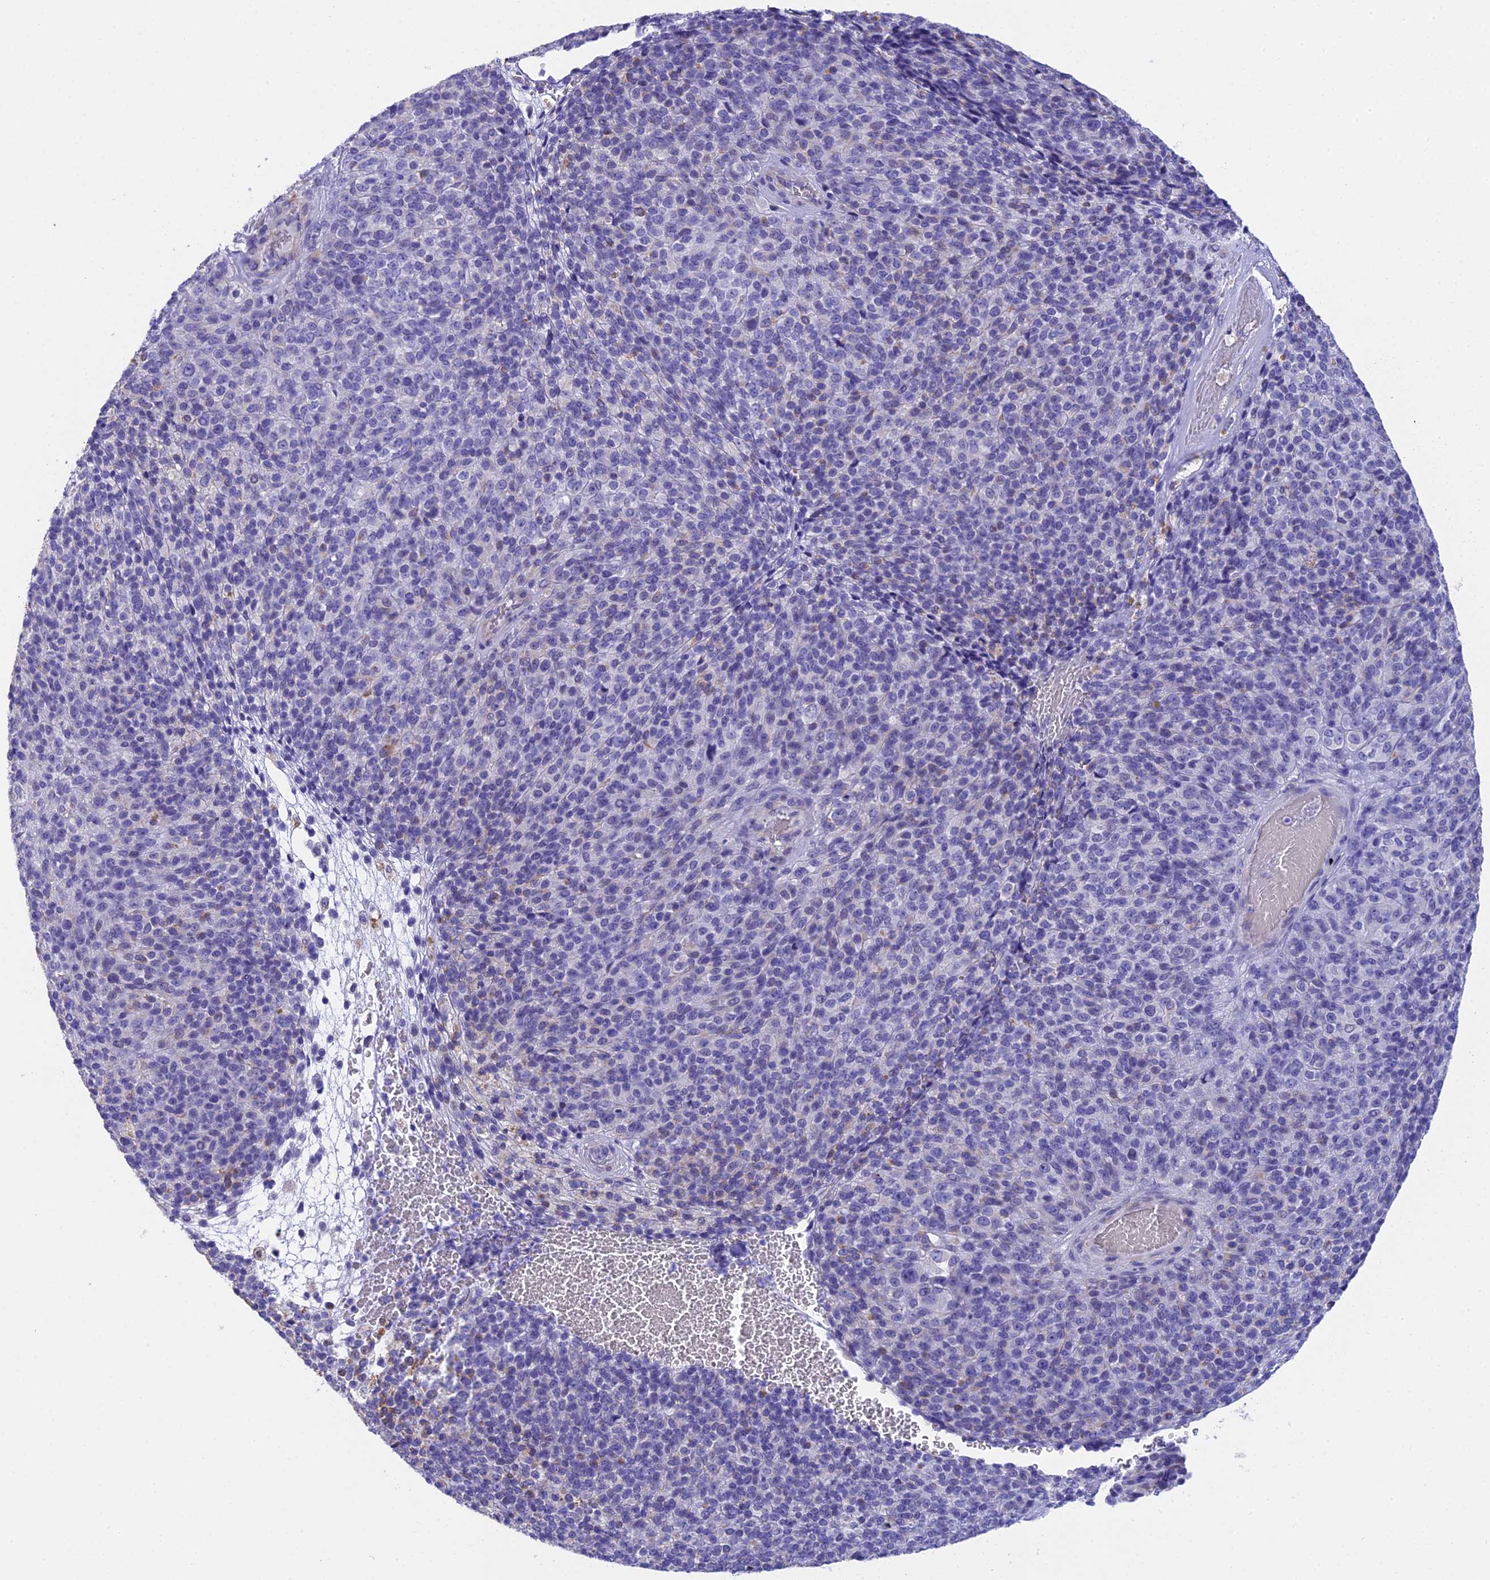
{"staining": {"intensity": "negative", "quantity": "none", "location": "none"}, "tissue": "melanoma", "cell_type": "Tumor cells", "image_type": "cancer", "snomed": [{"axis": "morphology", "description": "Malignant melanoma, Metastatic site"}, {"axis": "topography", "description": "Brain"}], "caption": "Immunohistochemical staining of malignant melanoma (metastatic site) demonstrates no significant staining in tumor cells.", "gene": "TACSTD2", "patient": {"sex": "female", "age": 56}}